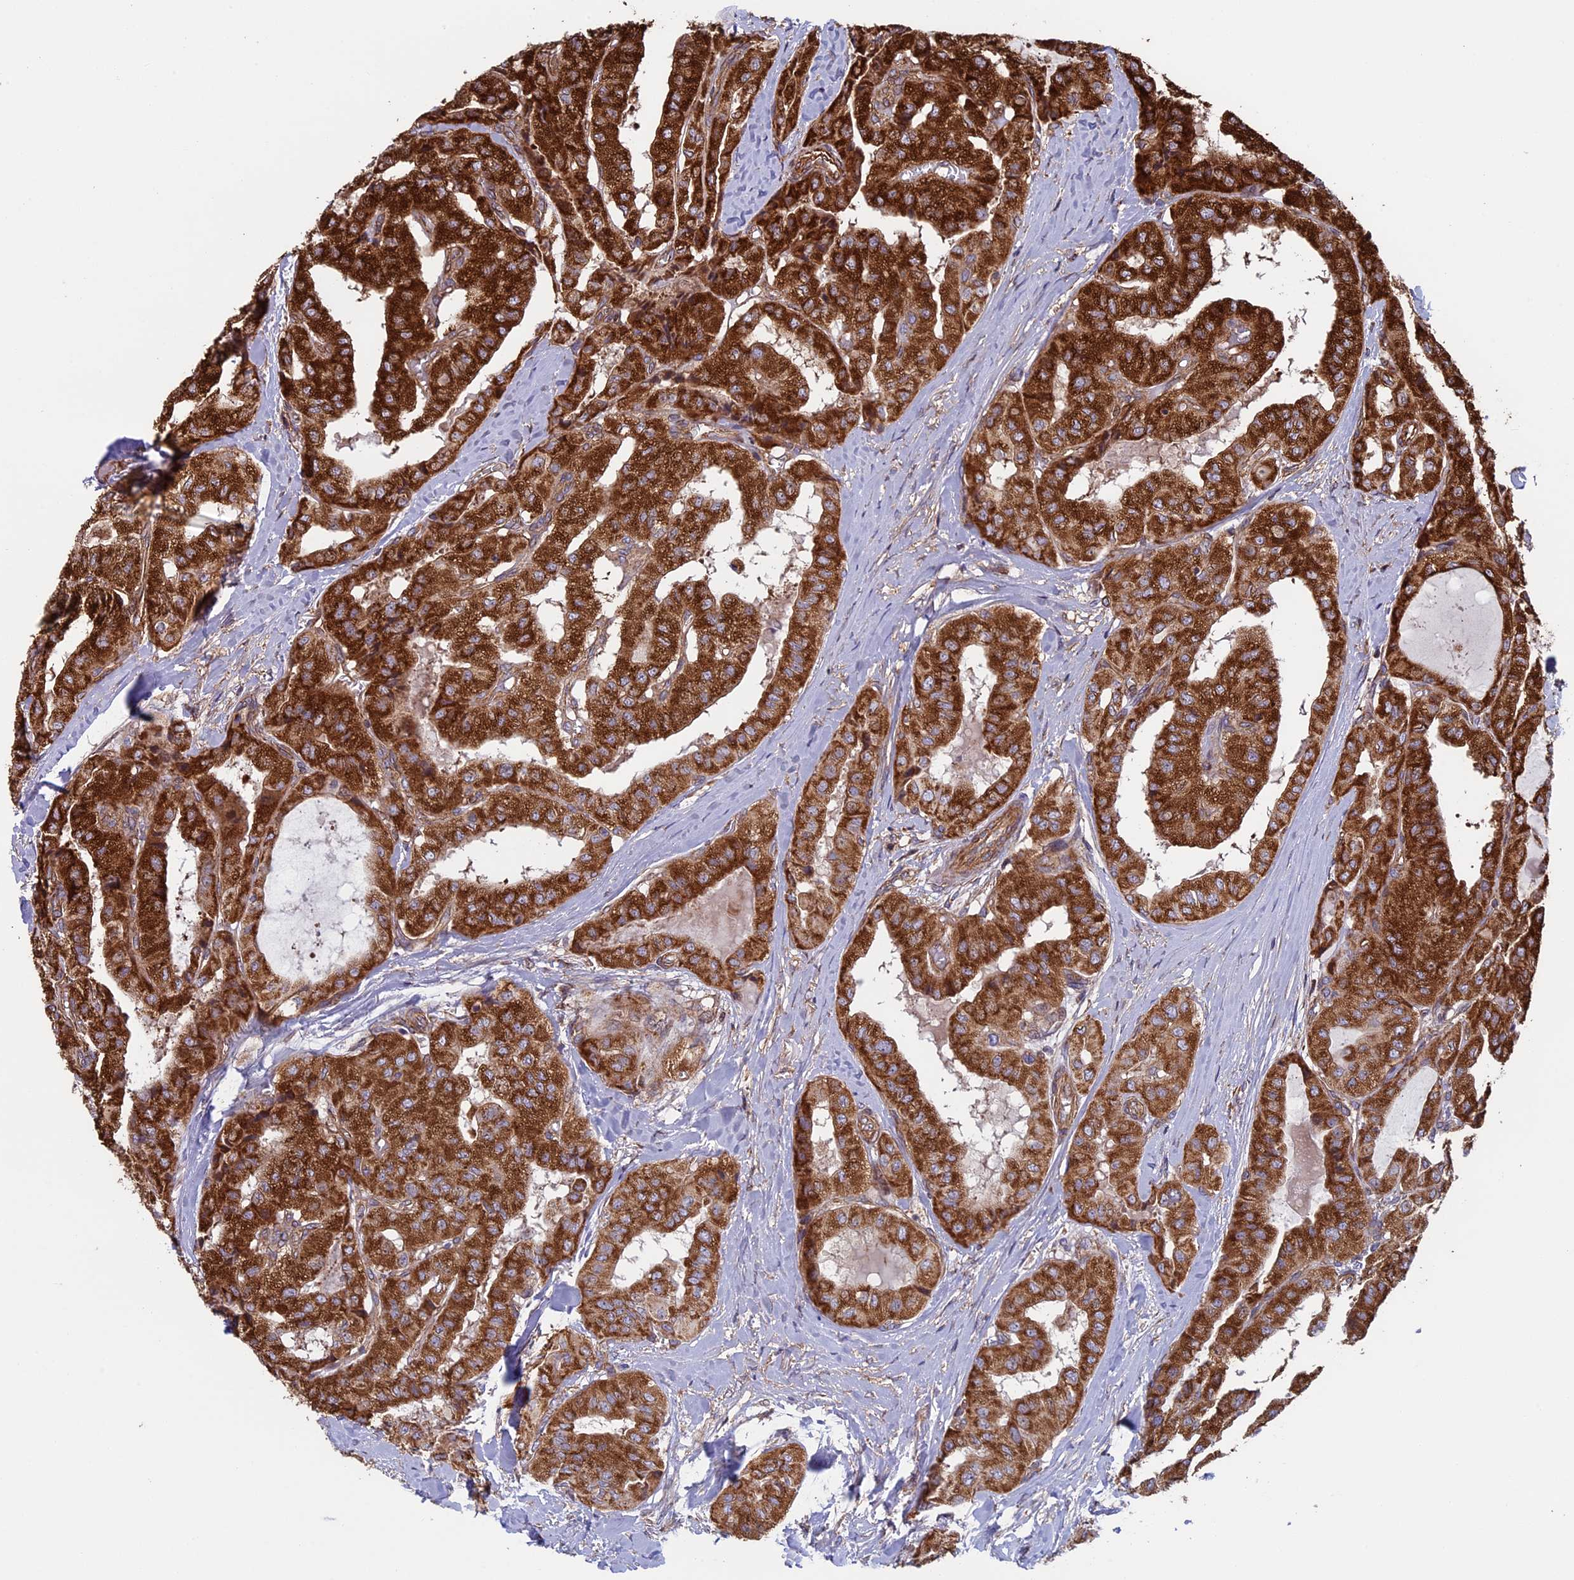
{"staining": {"intensity": "strong", "quantity": ">75%", "location": "cytoplasmic/membranous"}, "tissue": "thyroid cancer", "cell_type": "Tumor cells", "image_type": "cancer", "snomed": [{"axis": "morphology", "description": "Papillary adenocarcinoma, NOS"}, {"axis": "topography", "description": "Thyroid gland"}], "caption": "A brown stain shows strong cytoplasmic/membranous expression of a protein in papillary adenocarcinoma (thyroid) tumor cells.", "gene": "CCDC8", "patient": {"sex": "female", "age": 59}}